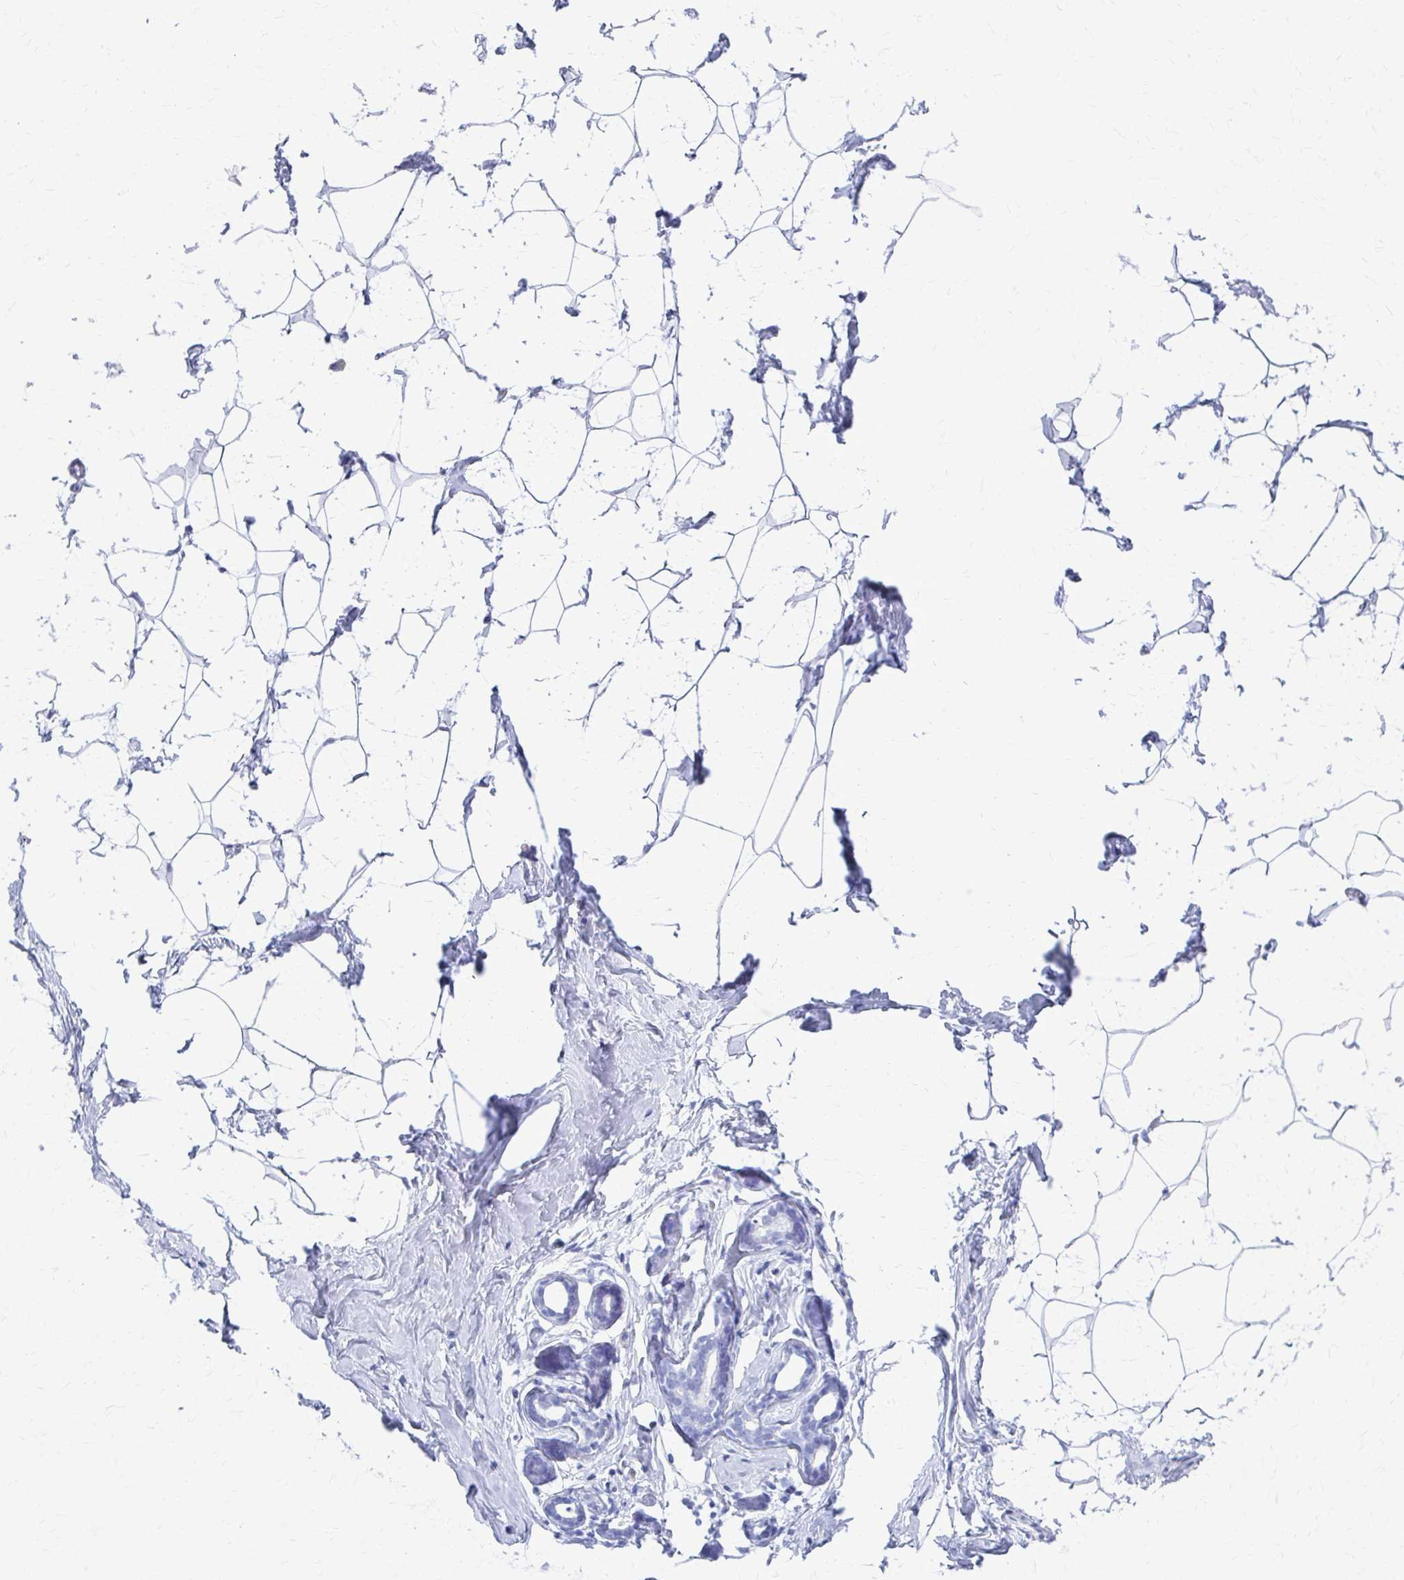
{"staining": {"intensity": "negative", "quantity": "none", "location": "none"}, "tissue": "breast", "cell_type": "Adipocytes", "image_type": "normal", "snomed": [{"axis": "morphology", "description": "Normal tissue, NOS"}, {"axis": "topography", "description": "Breast"}], "caption": "Photomicrograph shows no protein positivity in adipocytes of unremarkable breast. (Brightfield microscopy of DAB (3,3'-diaminobenzidine) immunohistochemistry at high magnification).", "gene": "CELF5", "patient": {"sex": "female", "age": 32}}